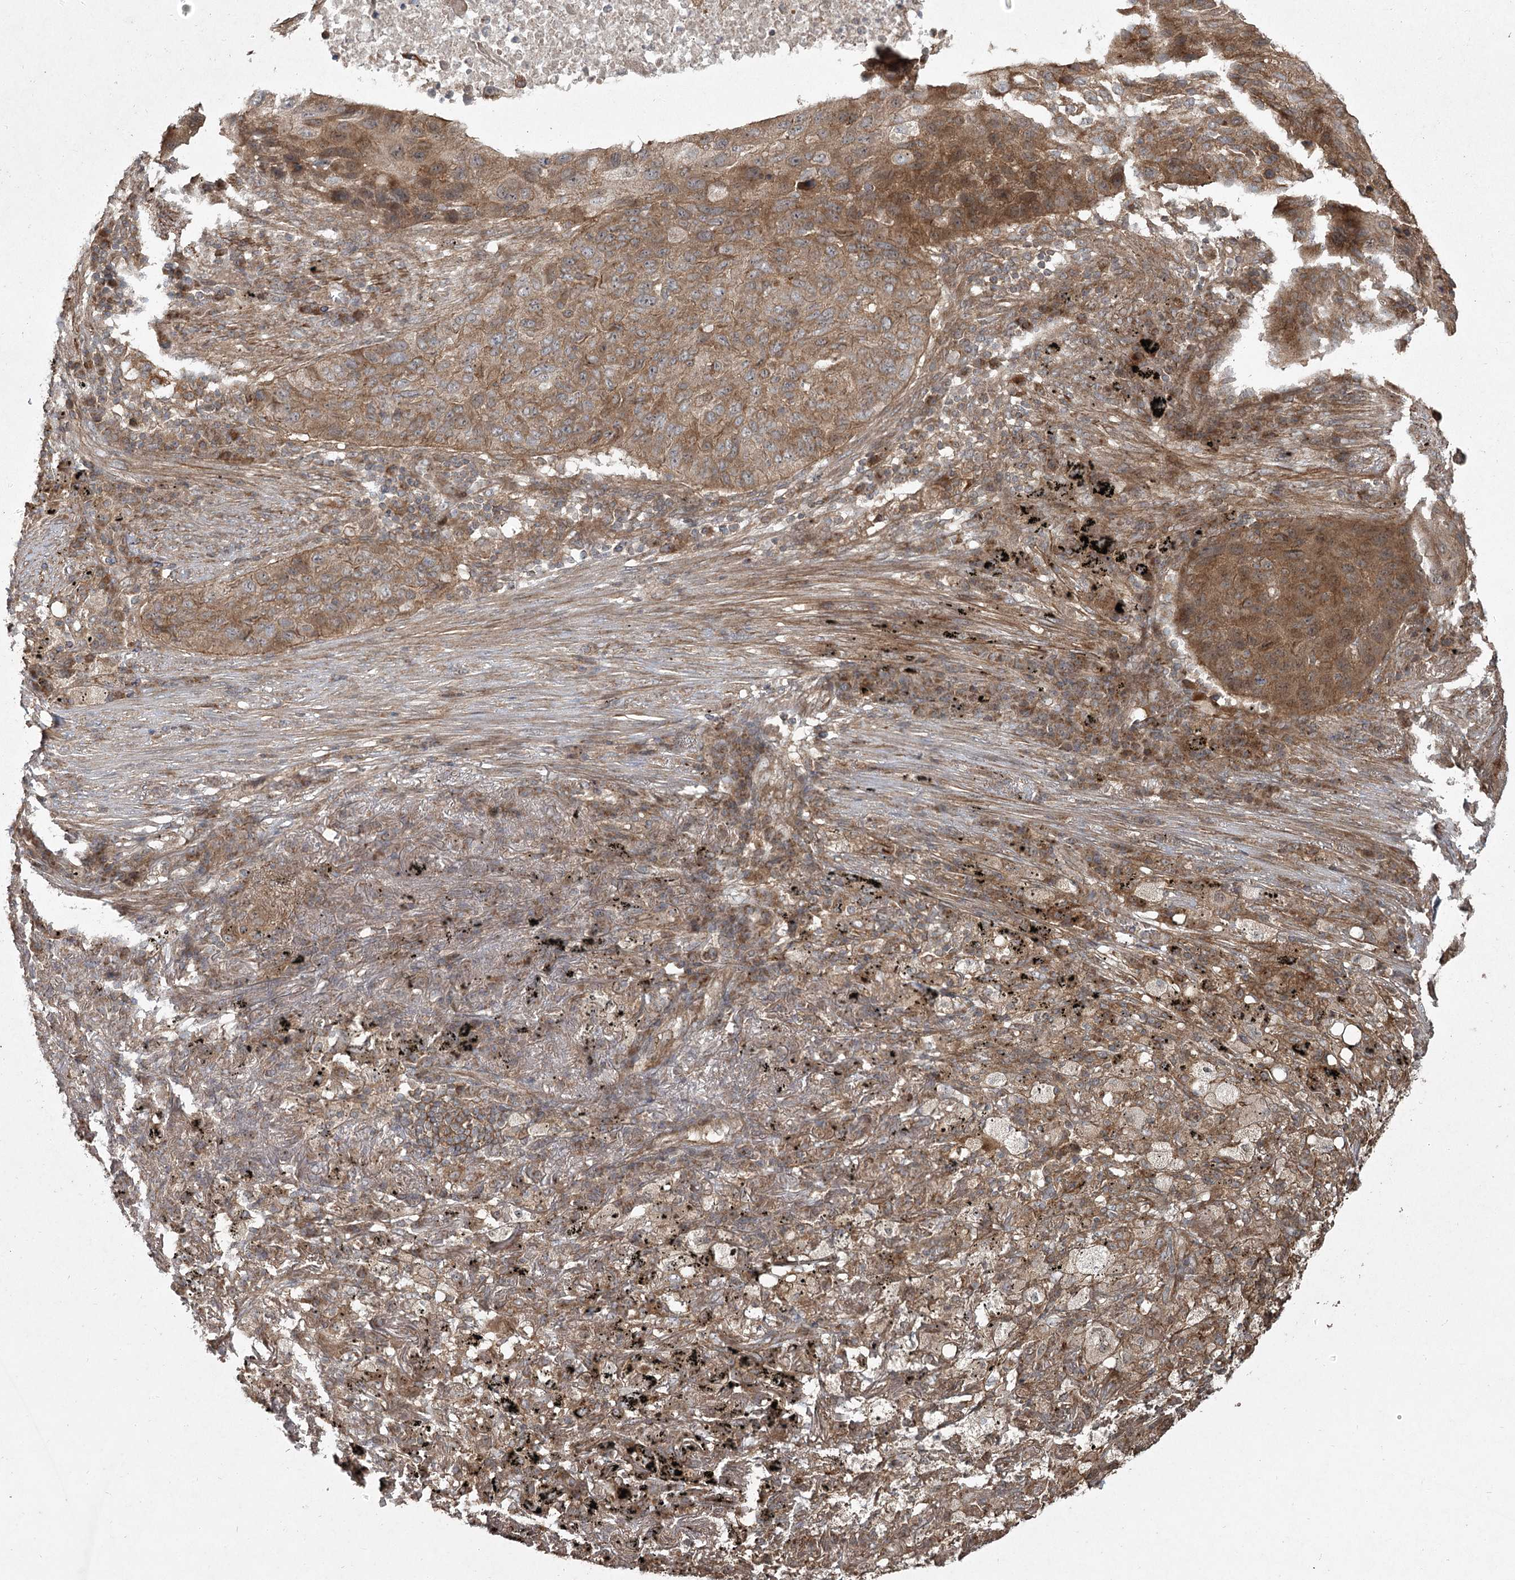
{"staining": {"intensity": "moderate", "quantity": ">75%", "location": "cytoplasmic/membranous,nuclear"}, "tissue": "lung cancer", "cell_type": "Tumor cells", "image_type": "cancer", "snomed": [{"axis": "morphology", "description": "Squamous cell carcinoma, NOS"}, {"axis": "topography", "description": "Lung"}], "caption": "Lung cancer stained for a protein displays moderate cytoplasmic/membranous and nuclear positivity in tumor cells. (IHC, brightfield microscopy, high magnification).", "gene": "CPLANE1", "patient": {"sex": "female", "age": 63}}